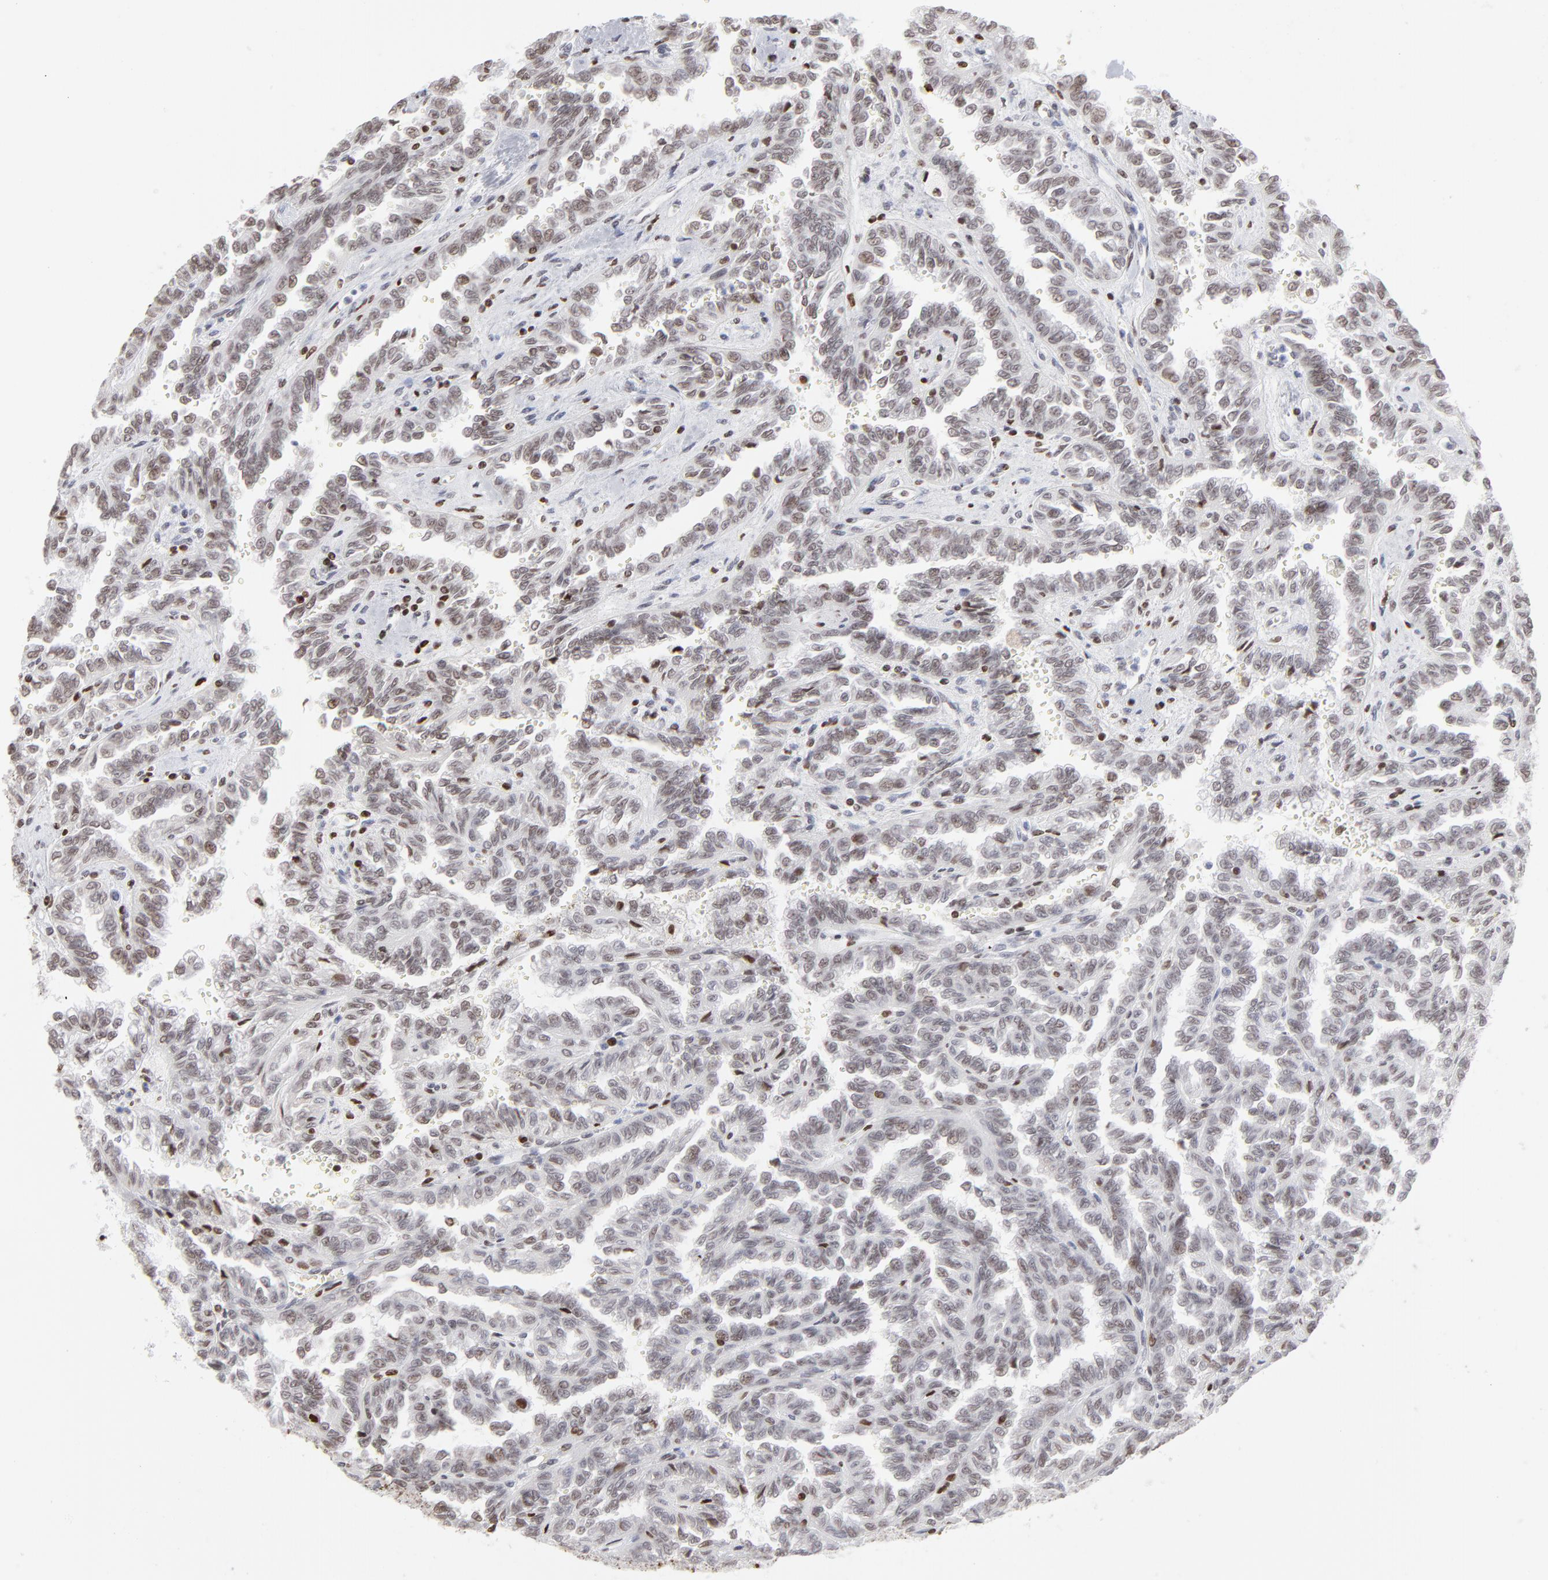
{"staining": {"intensity": "weak", "quantity": "25%-75%", "location": "nuclear"}, "tissue": "renal cancer", "cell_type": "Tumor cells", "image_type": "cancer", "snomed": [{"axis": "morphology", "description": "Inflammation, NOS"}, {"axis": "morphology", "description": "Adenocarcinoma, NOS"}, {"axis": "topography", "description": "Kidney"}], "caption": "An immunohistochemistry photomicrograph of neoplastic tissue is shown. Protein staining in brown labels weak nuclear positivity in renal cancer within tumor cells.", "gene": "PARP1", "patient": {"sex": "male", "age": 68}}